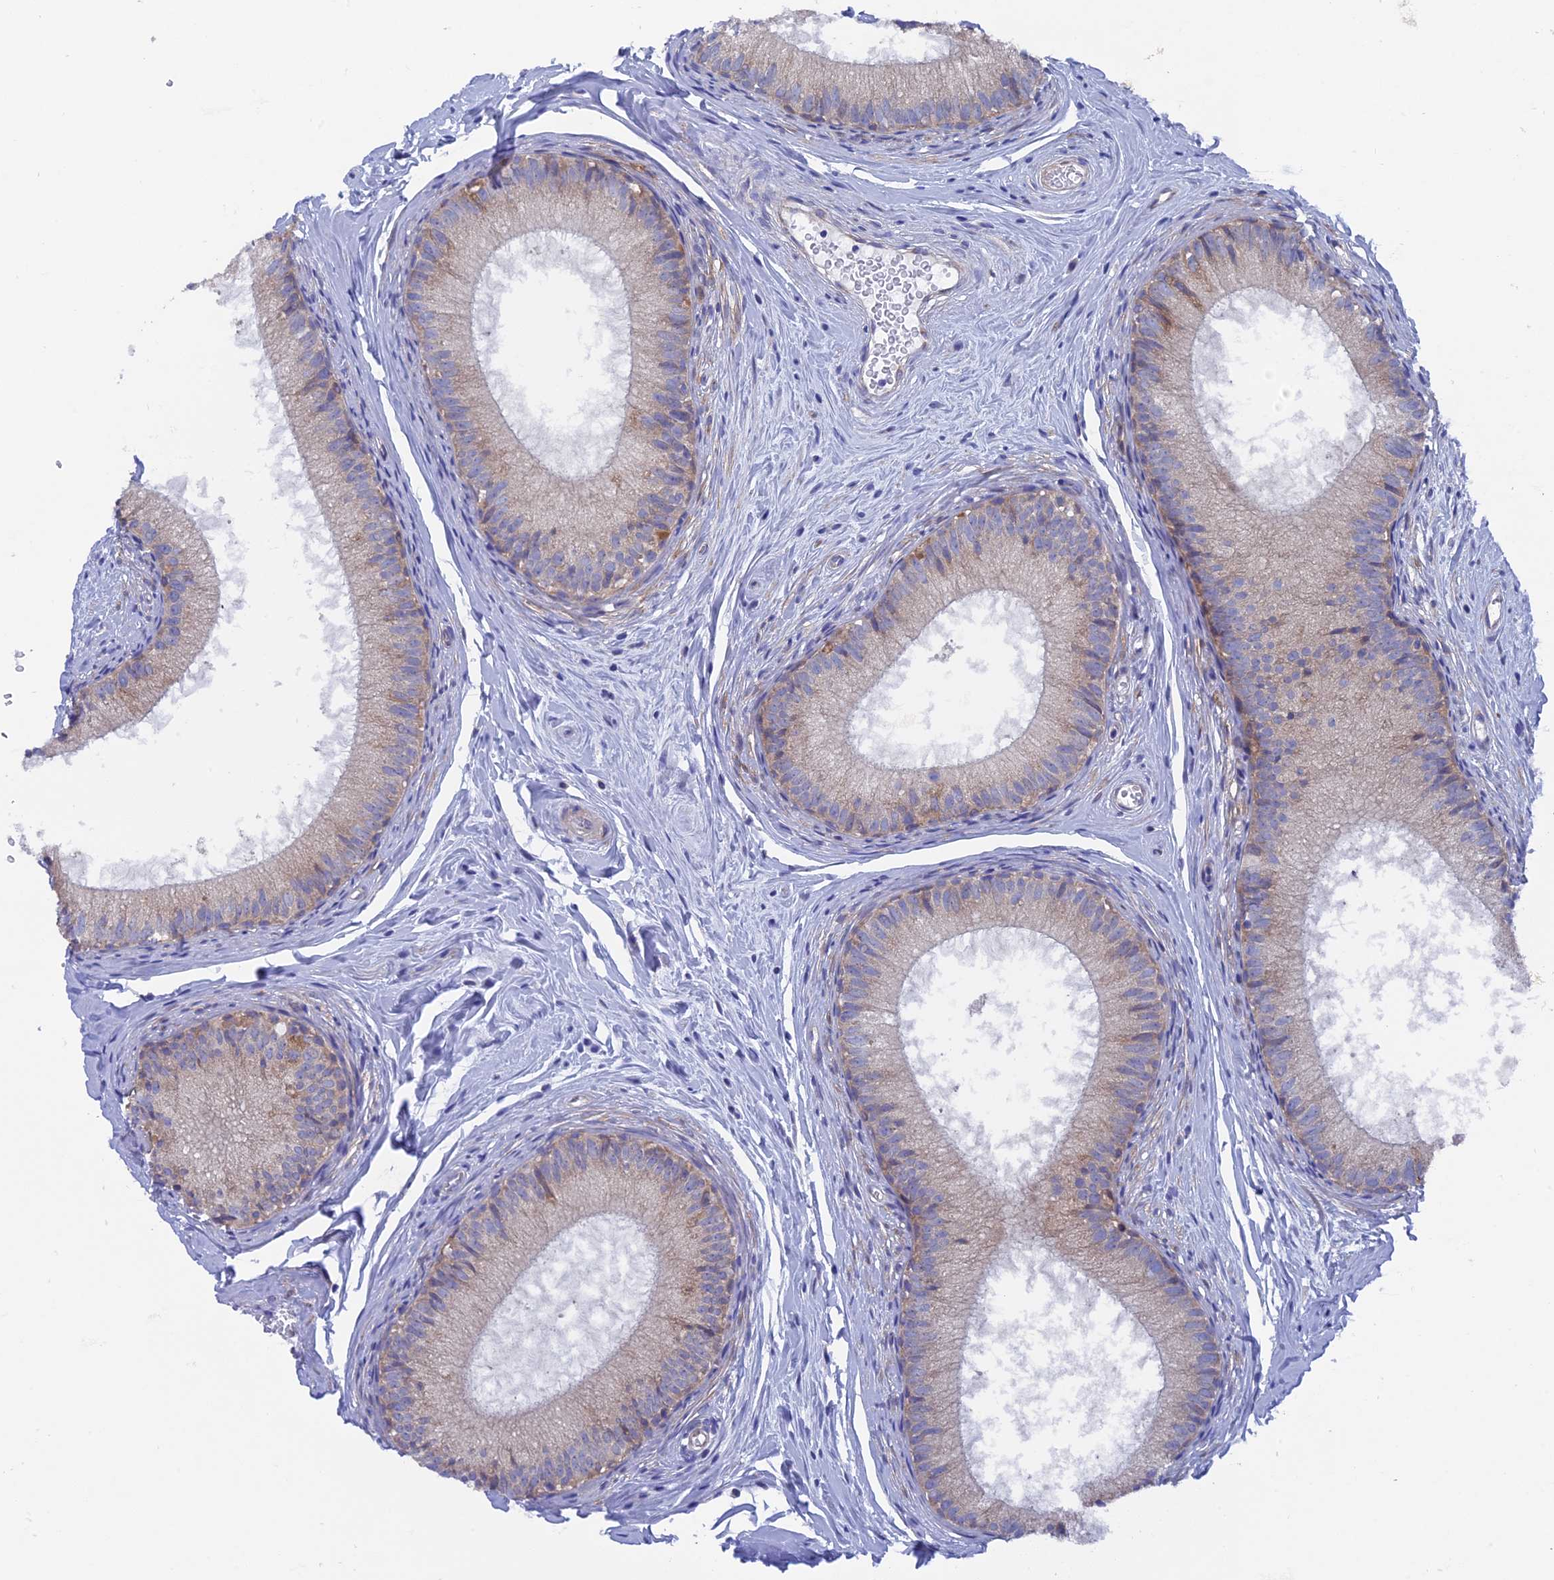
{"staining": {"intensity": "moderate", "quantity": "<25%", "location": "cytoplasmic/membranous"}, "tissue": "epididymis", "cell_type": "Glandular cells", "image_type": "normal", "snomed": [{"axis": "morphology", "description": "Normal tissue, NOS"}, {"axis": "topography", "description": "Epididymis"}], "caption": "This image shows immunohistochemistry (IHC) staining of unremarkable human epididymis, with low moderate cytoplasmic/membranous staining in about <25% of glandular cells.", "gene": "AK4P3", "patient": {"sex": "male", "age": 34}}